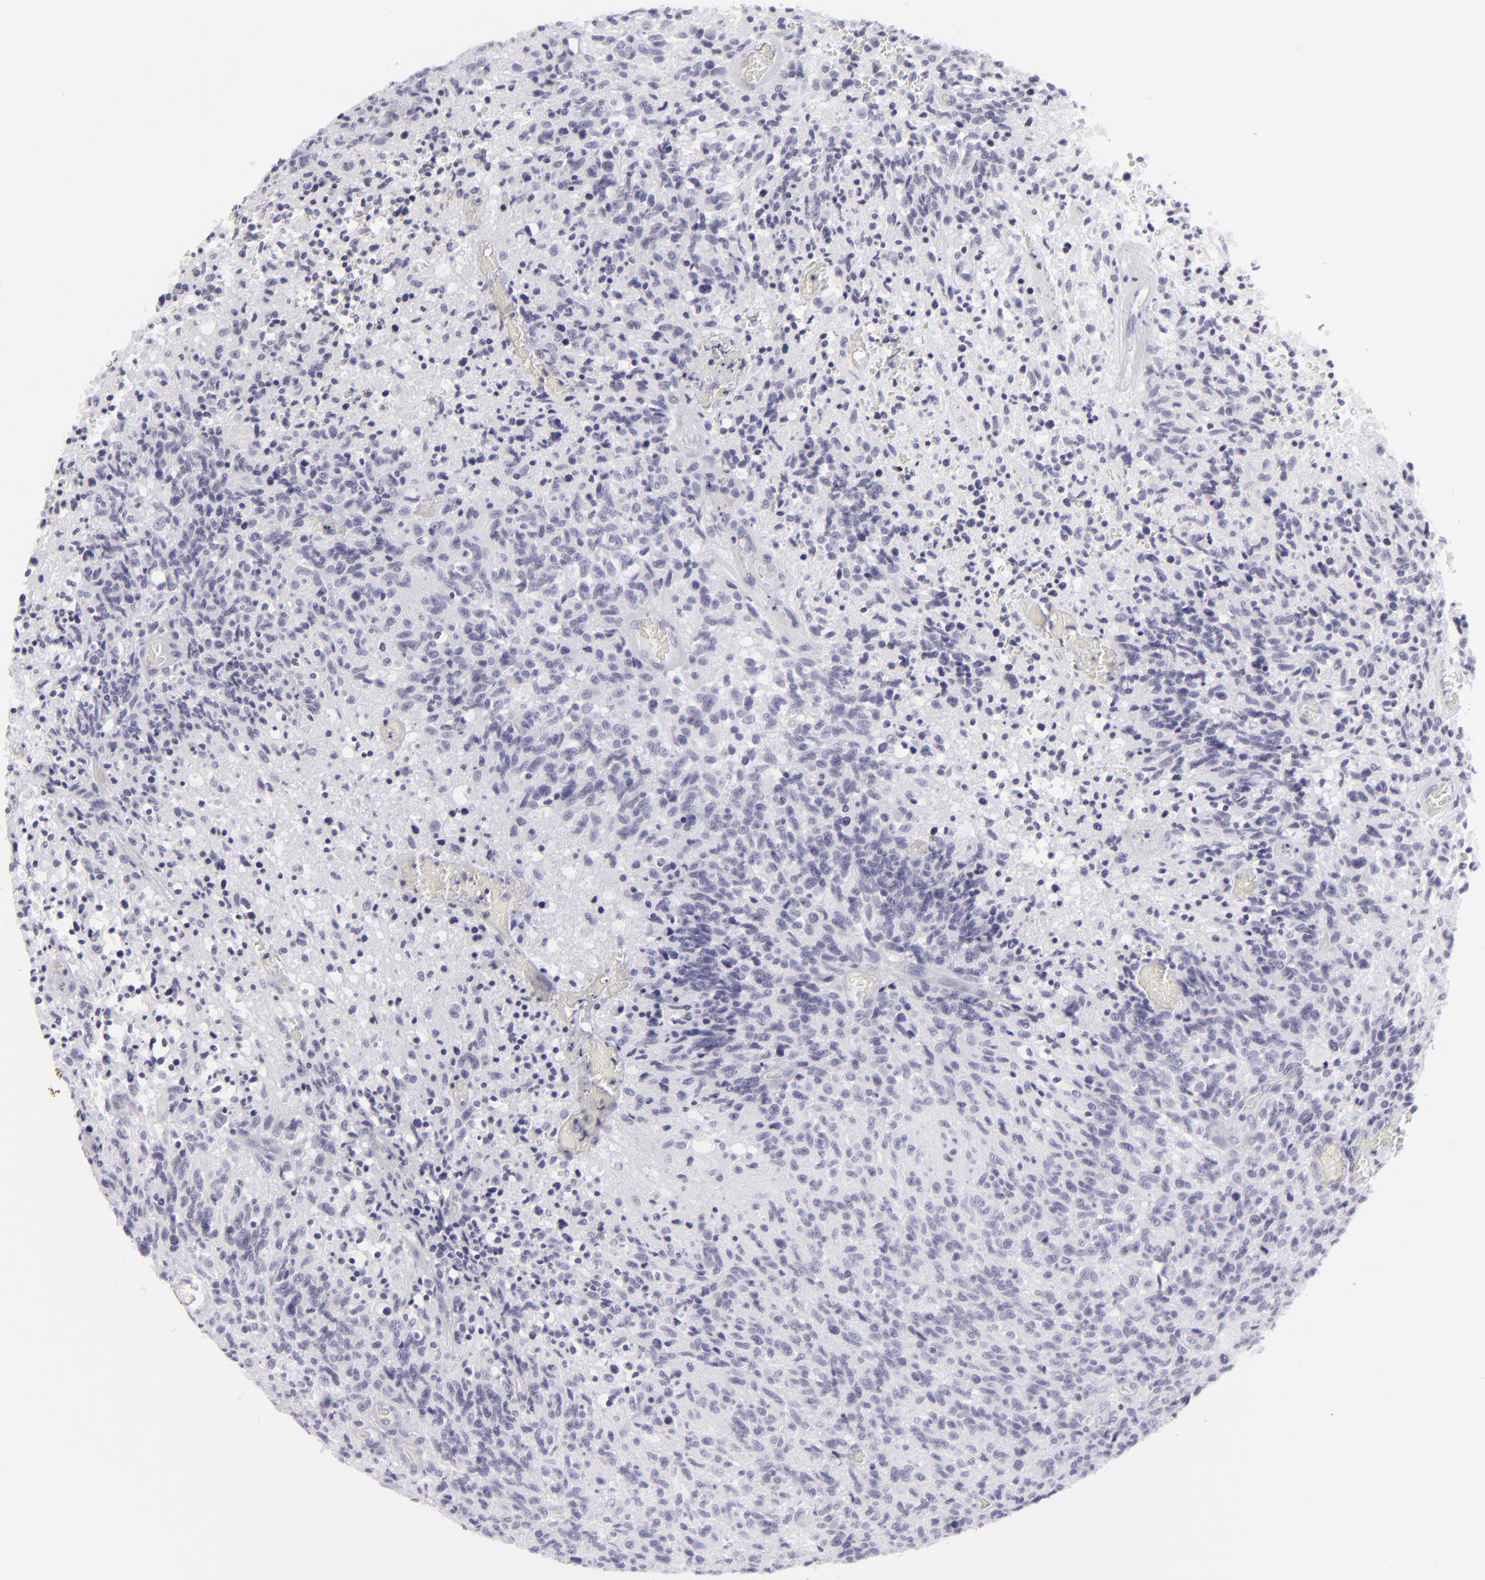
{"staining": {"intensity": "negative", "quantity": "none", "location": "none"}, "tissue": "glioma", "cell_type": "Tumor cells", "image_type": "cancer", "snomed": [{"axis": "morphology", "description": "Glioma, malignant, High grade"}, {"axis": "topography", "description": "Brain"}], "caption": "Immunohistochemistry (IHC) photomicrograph of human glioma stained for a protein (brown), which exhibits no positivity in tumor cells.", "gene": "KRT1", "patient": {"sex": "male", "age": 36}}